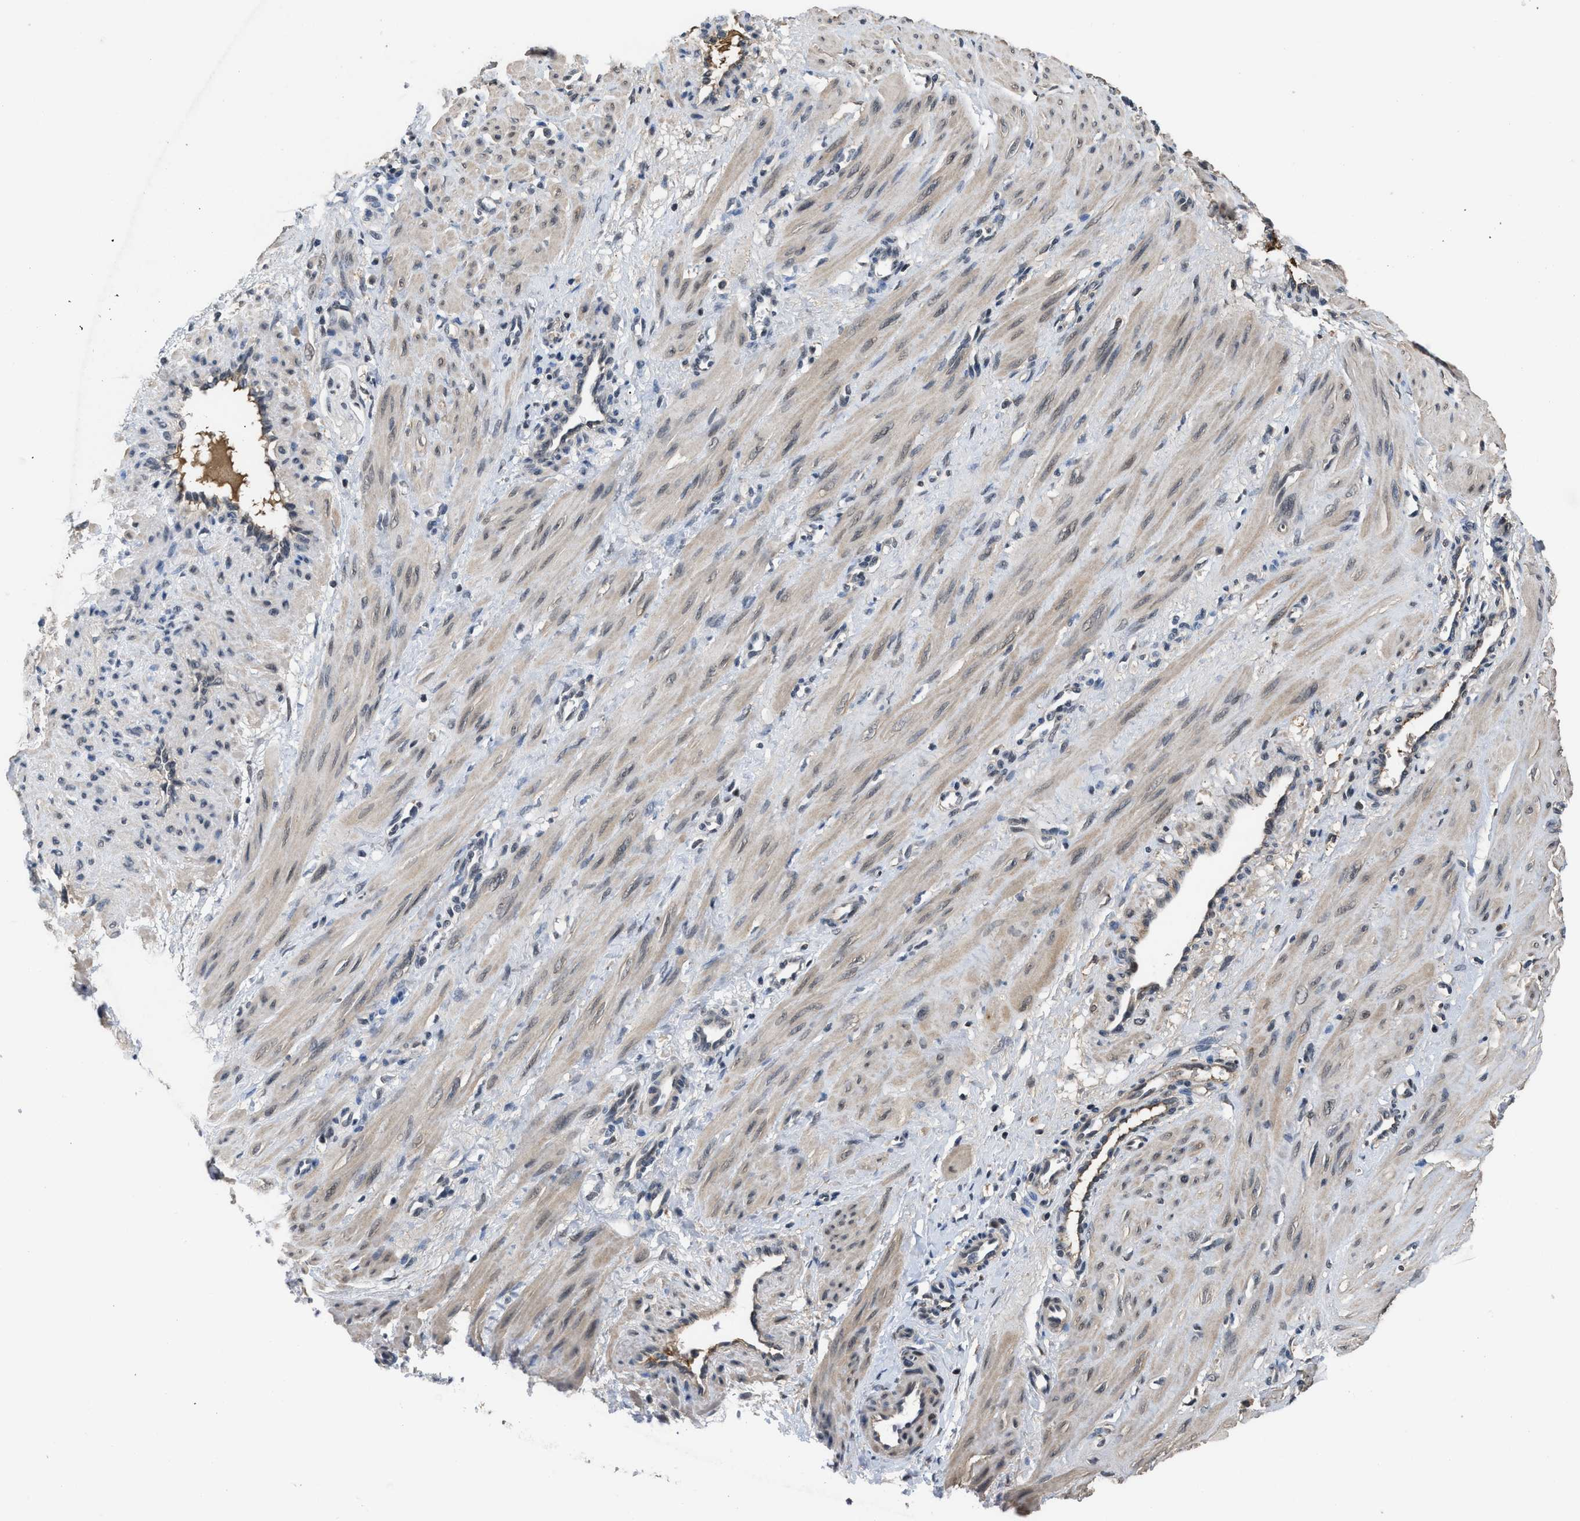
{"staining": {"intensity": "weak", "quantity": ">75%", "location": "cytoplasmic/membranous,nuclear"}, "tissue": "smooth muscle", "cell_type": "Smooth muscle cells", "image_type": "normal", "snomed": [{"axis": "morphology", "description": "Normal tissue, NOS"}, {"axis": "topography", "description": "Endometrium"}], "caption": "A brown stain labels weak cytoplasmic/membranous,nuclear positivity of a protein in smooth muscle cells of benign human smooth muscle.", "gene": "TERF2IP", "patient": {"sex": "female", "age": 33}}